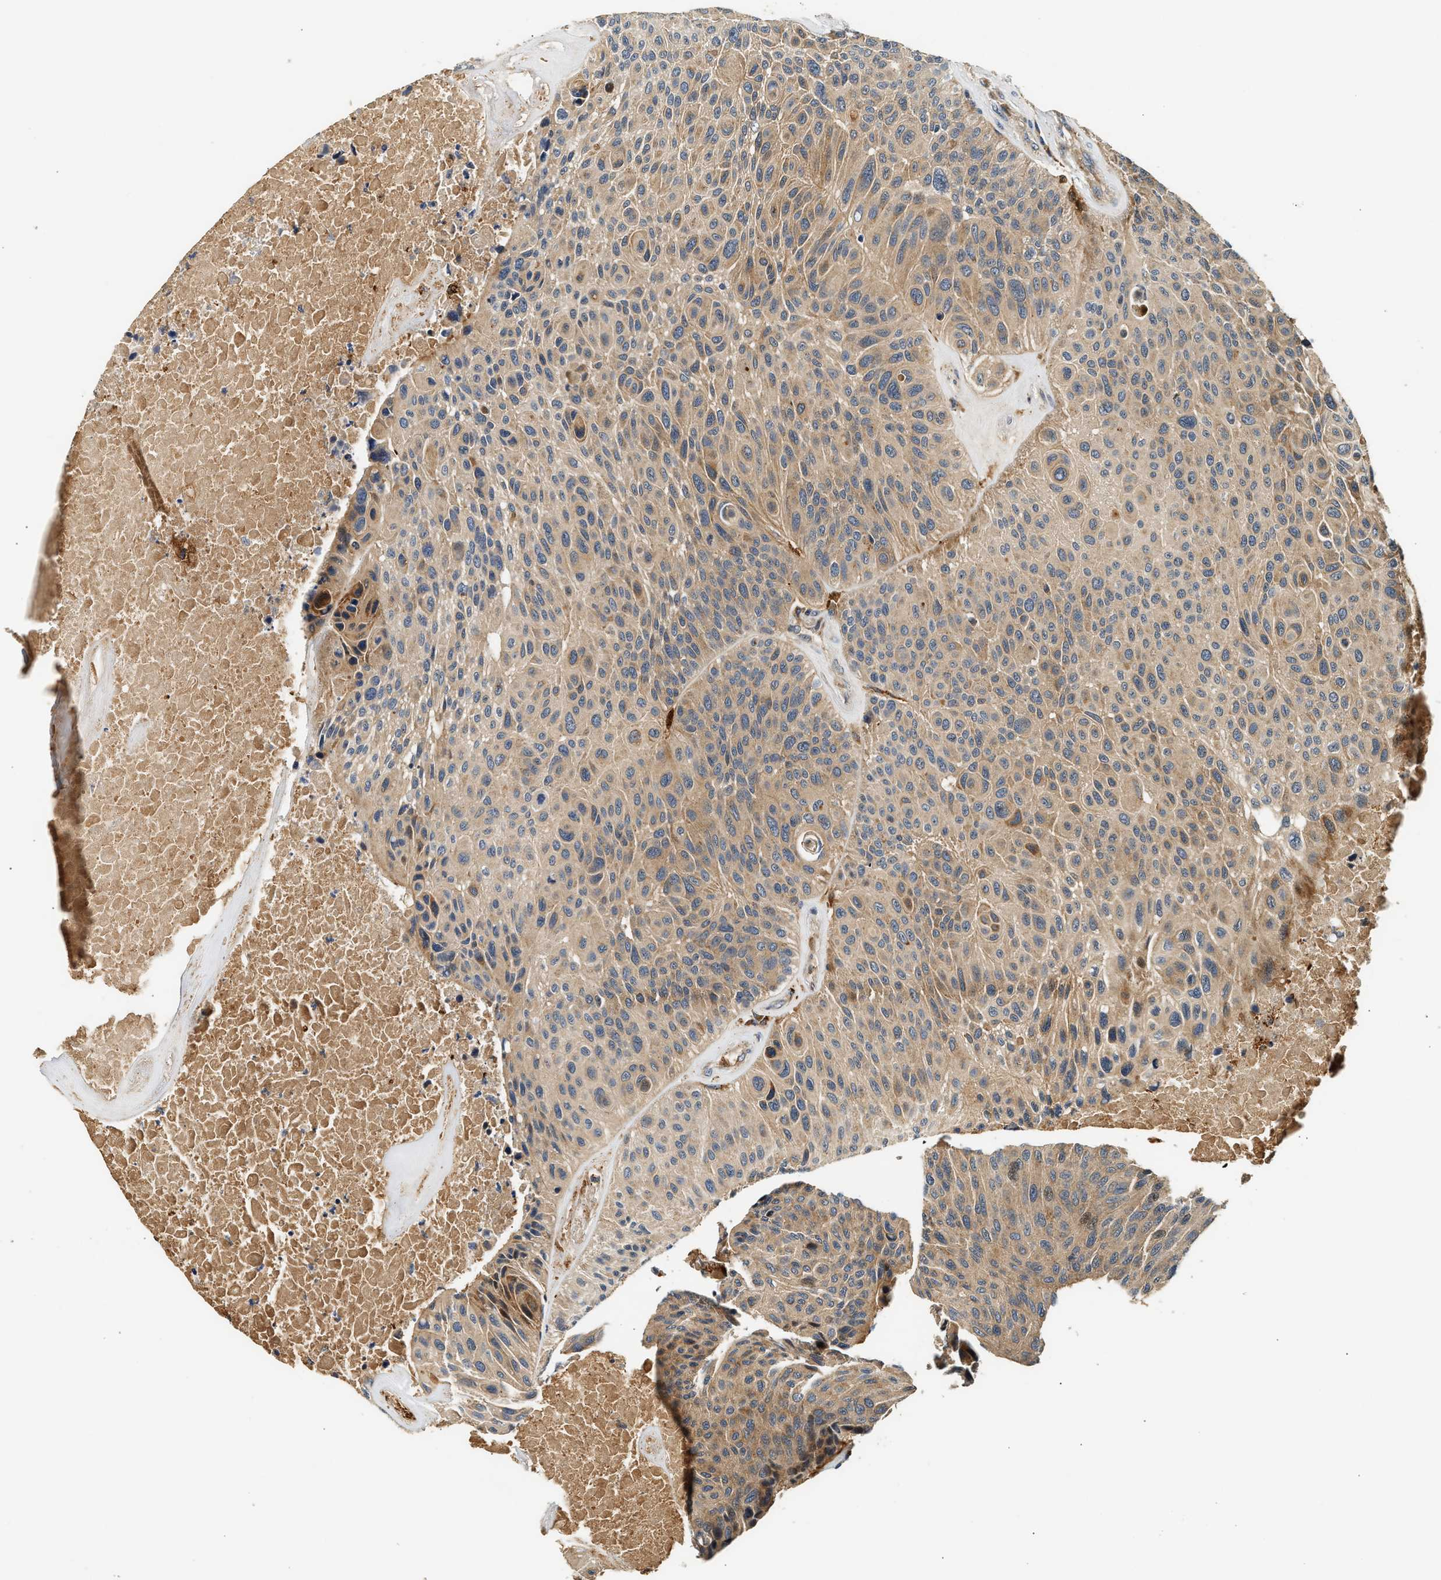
{"staining": {"intensity": "moderate", "quantity": ">75%", "location": "cytoplasmic/membranous"}, "tissue": "urothelial cancer", "cell_type": "Tumor cells", "image_type": "cancer", "snomed": [{"axis": "morphology", "description": "Urothelial carcinoma, High grade"}, {"axis": "topography", "description": "Urinary bladder"}], "caption": "Moderate cytoplasmic/membranous staining is appreciated in approximately >75% of tumor cells in urothelial cancer. Using DAB (3,3'-diaminobenzidine) (brown) and hematoxylin (blue) stains, captured at high magnification using brightfield microscopy.", "gene": "PLD3", "patient": {"sex": "male", "age": 66}}